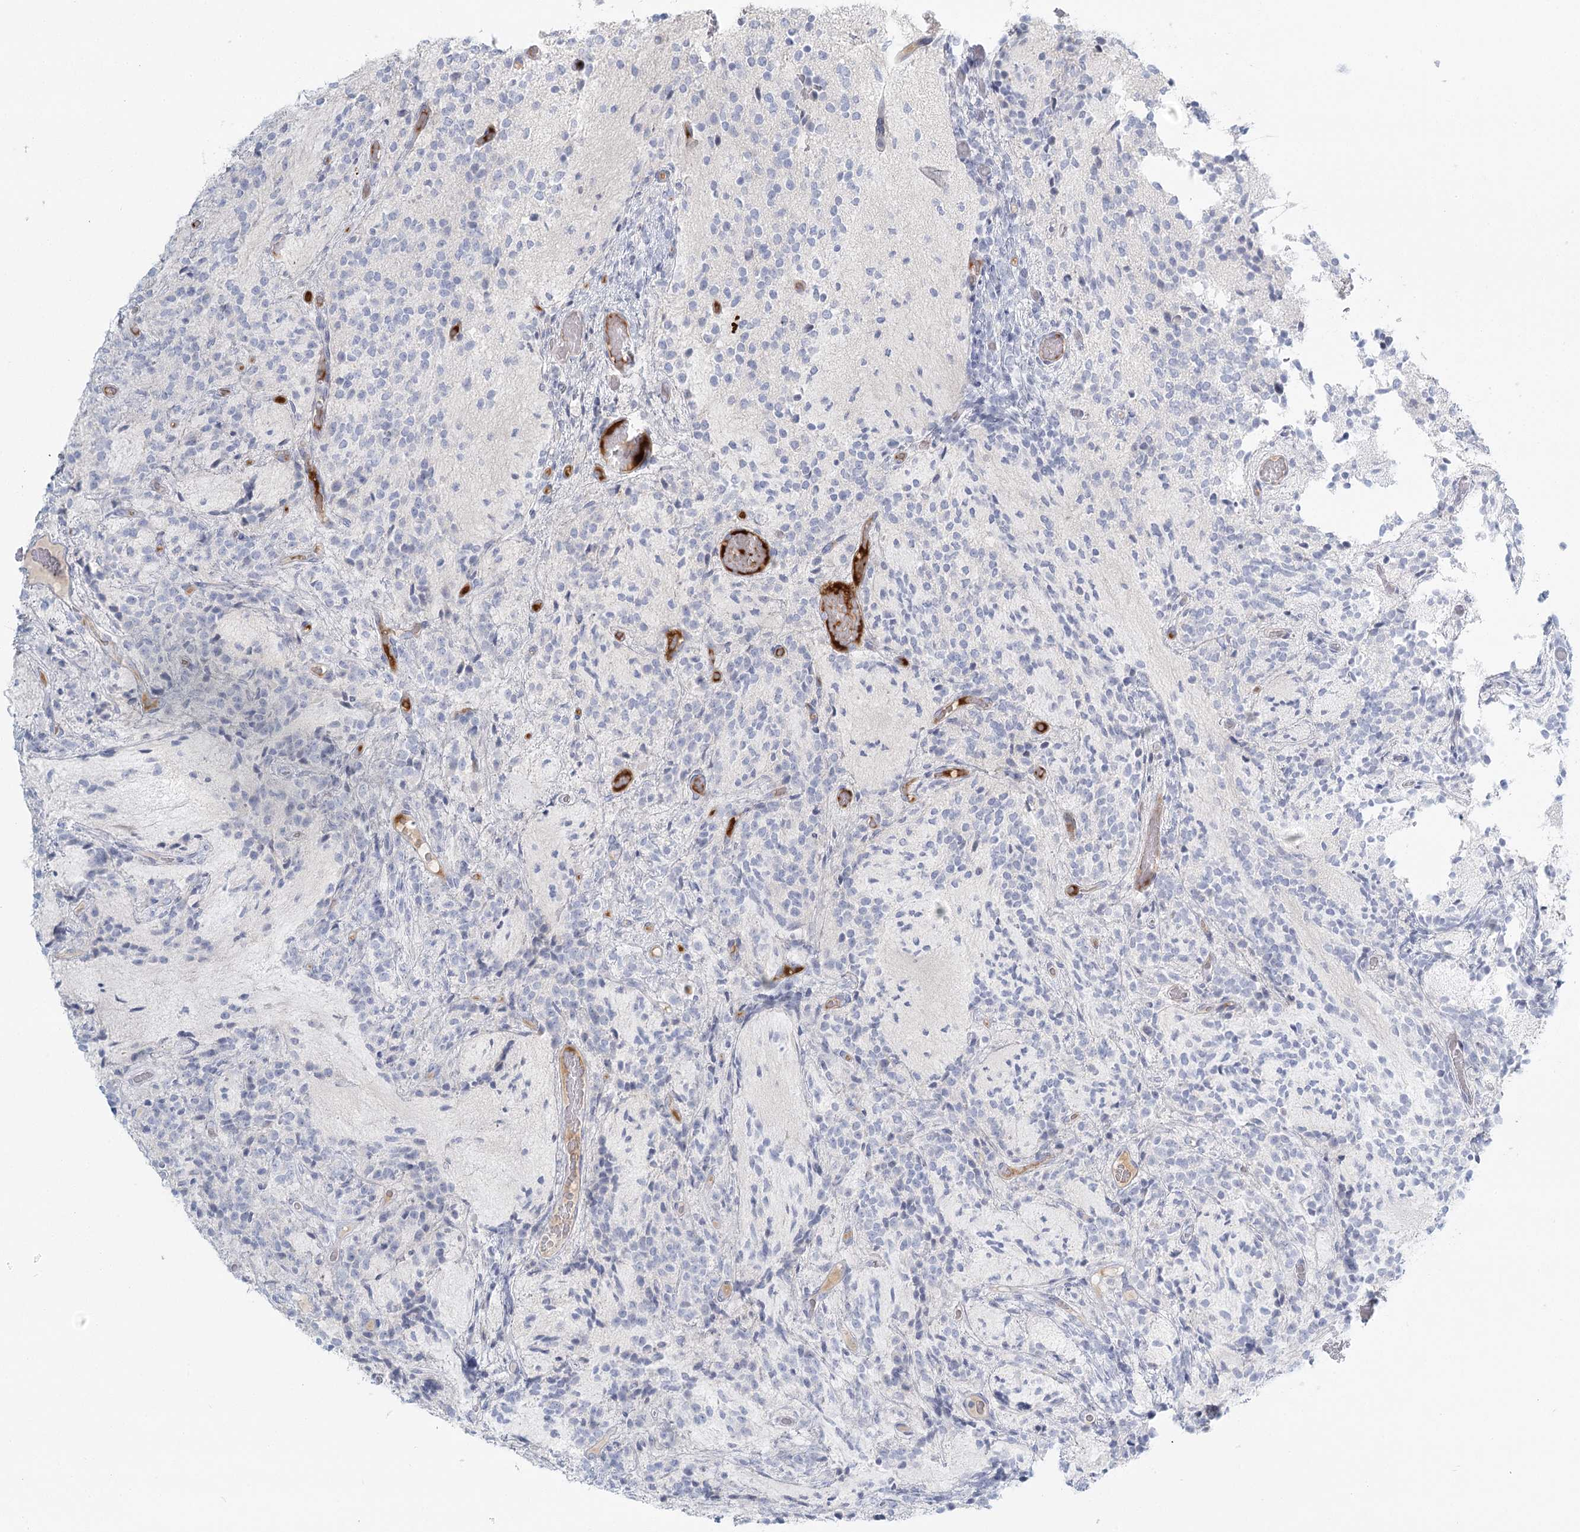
{"staining": {"intensity": "negative", "quantity": "none", "location": "none"}, "tissue": "glioma", "cell_type": "Tumor cells", "image_type": "cancer", "snomed": [{"axis": "morphology", "description": "Glioma, malignant, Low grade"}, {"axis": "topography", "description": "Brain"}], "caption": "Tumor cells show no significant positivity in glioma.", "gene": "DMGDH", "patient": {"sex": "female", "age": 1}}